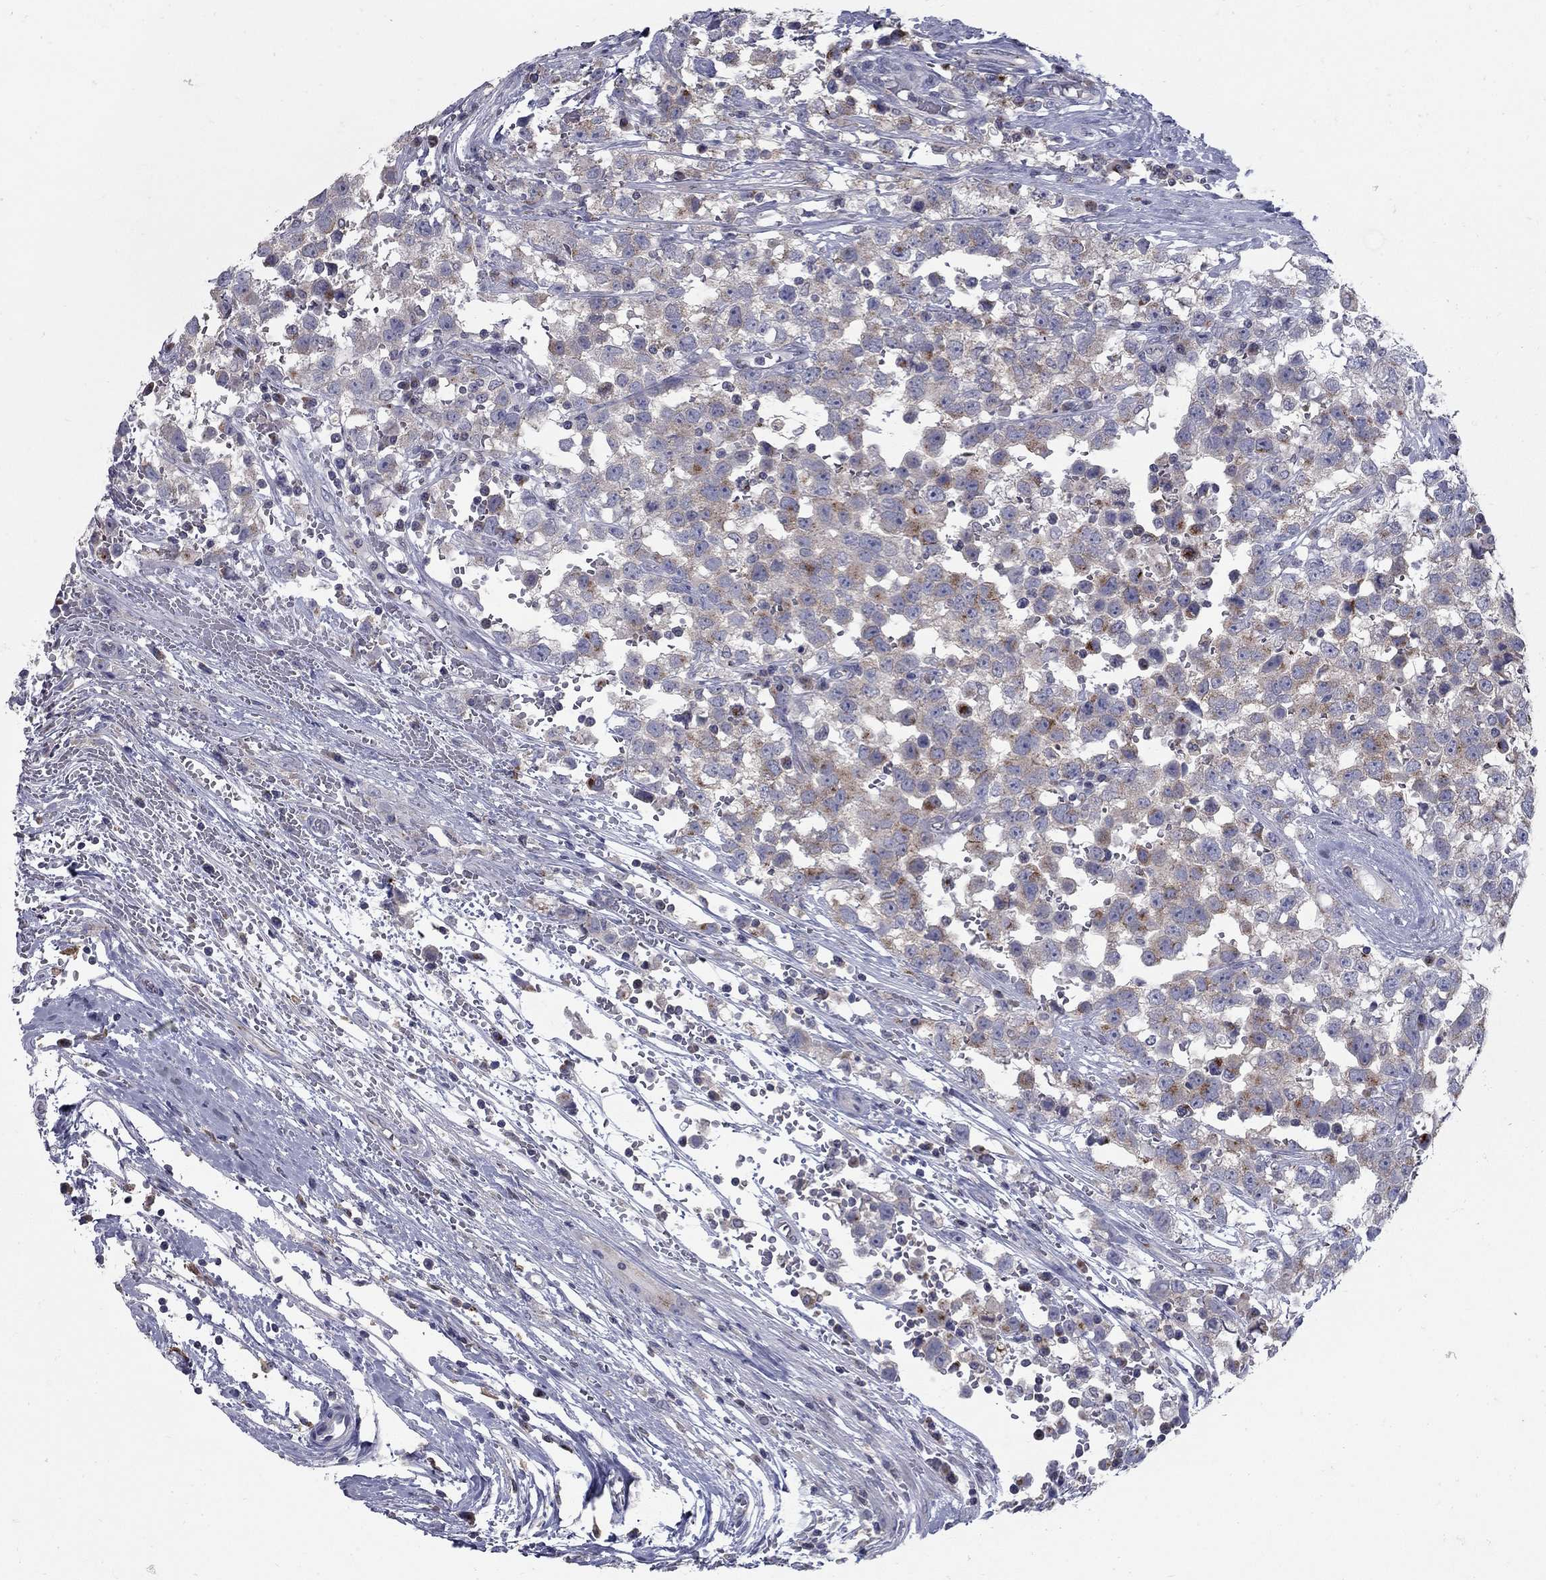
{"staining": {"intensity": "moderate", "quantity": "25%-75%", "location": "cytoplasmic/membranous"}, "tissue": "testis cancer", "cell_type": "Tumor cells", "image_type": "cancer", "snomed": [{"axis": "morphology", "description": "Seminoma, NOS"}, {"axis": "topography", "description": "Testis"}], "caption": "A photomicrograph showing moderate cytoplasmic/membranous staining in about 25%-75% of tumor cells in testis seminoma, as visualized by brown immunohistochemical staining.", "gene": "KIAA0319L", "patient": {"sex": "male", "age": 34}}